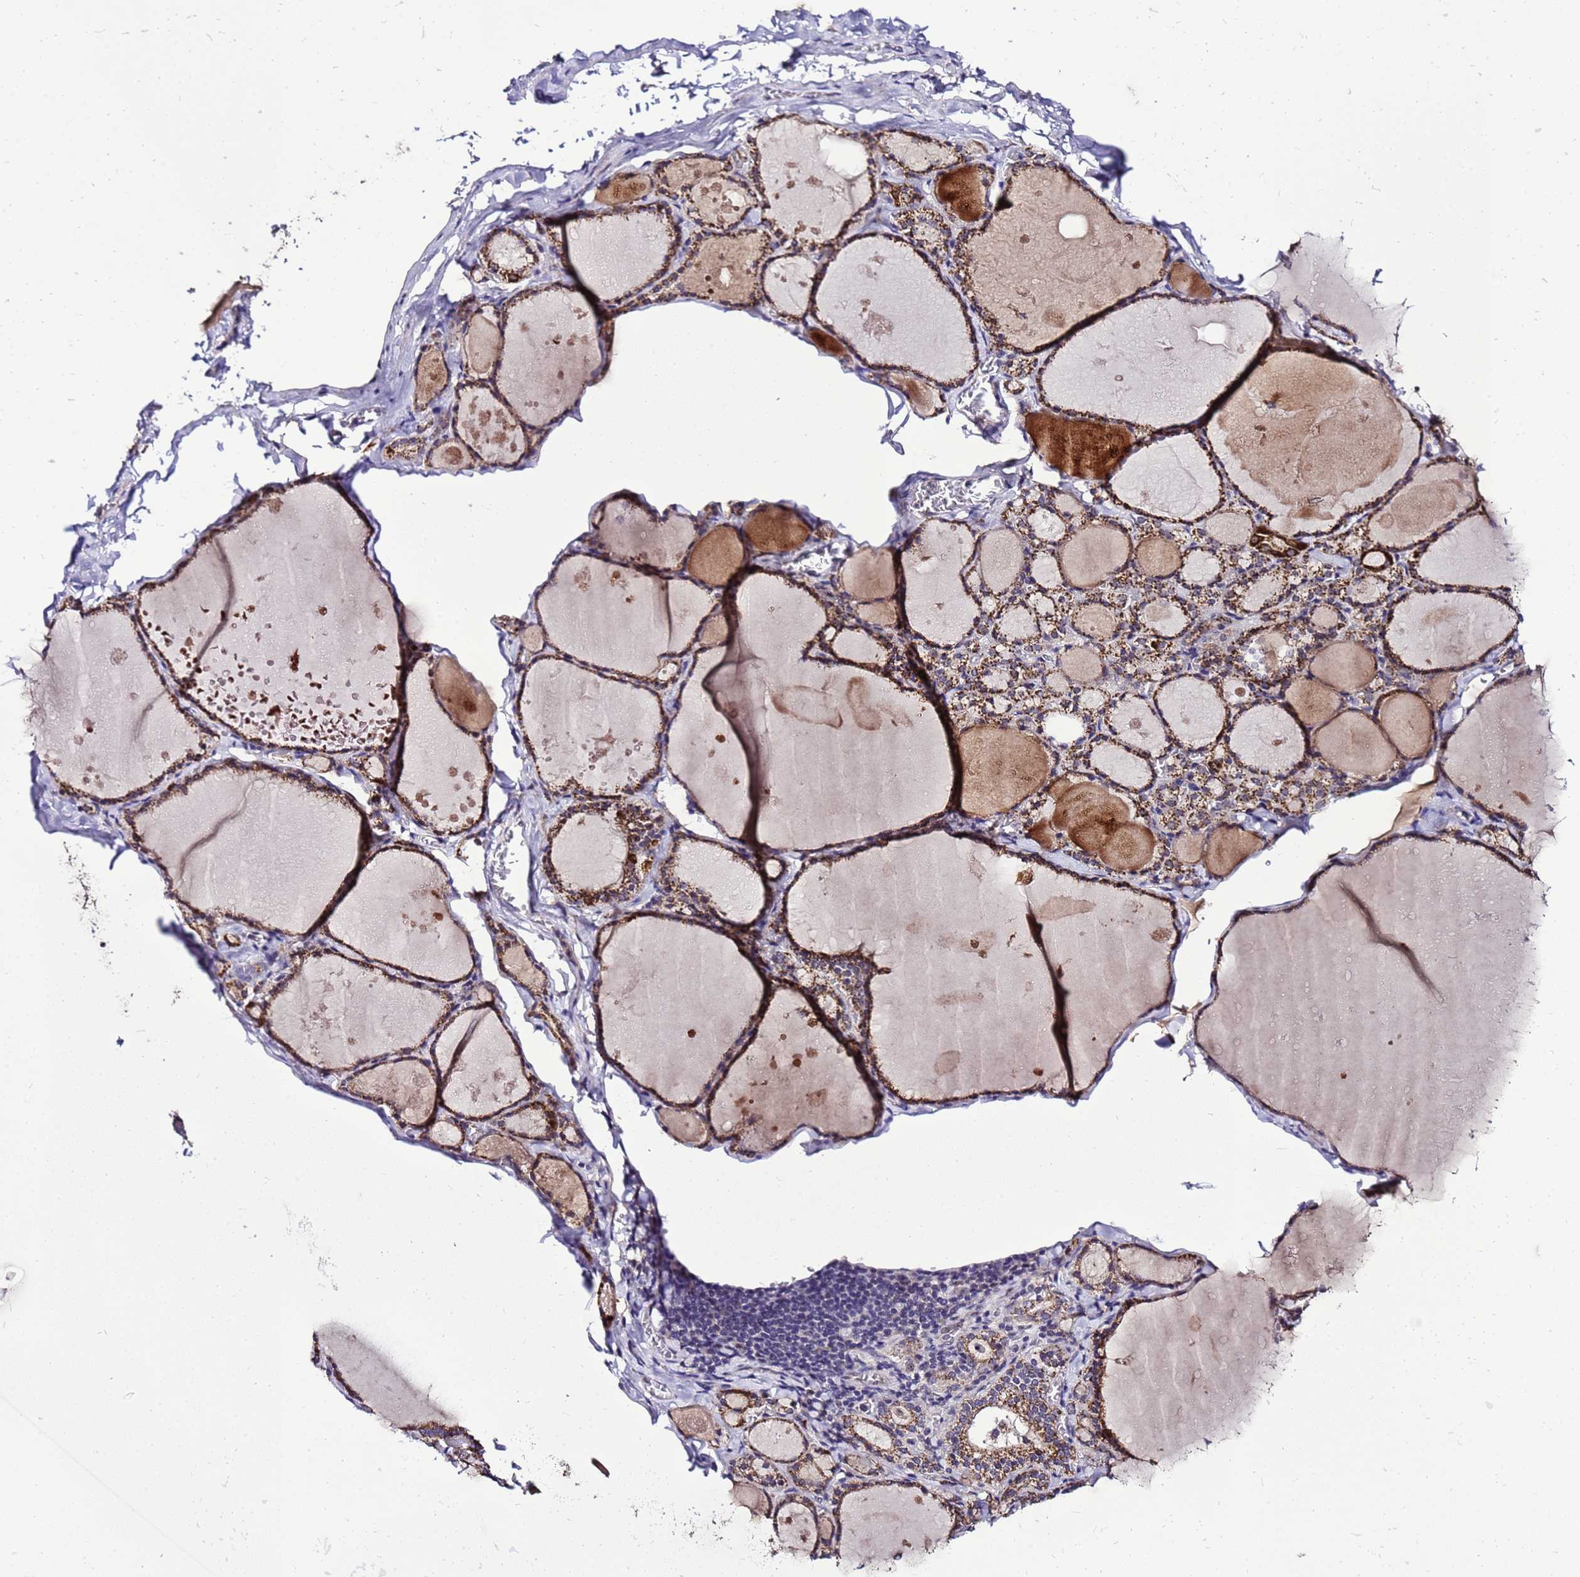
{"staining": {"intensity": "strong", "quantity": ">75%", "location": "cytoplasmic/membranous"}, "tissue": "thyroid gland", "cell_type": "Glandular cells", "image_type": "normal", "snomed": [{"axis": "morphology", "description": "Normal tissue, NOS"}, {"axis": "topography", "description": "Thyroid gland"}], "caption": "Thyroid gland stained for a protein exhibits strong cytoplasmic/membranous positivity in glandular cells. (DAB IHC with brightfield microscopy, high magnification).", "gene": "C19orf47", "patient": {"sex": "male", "age": 56}}